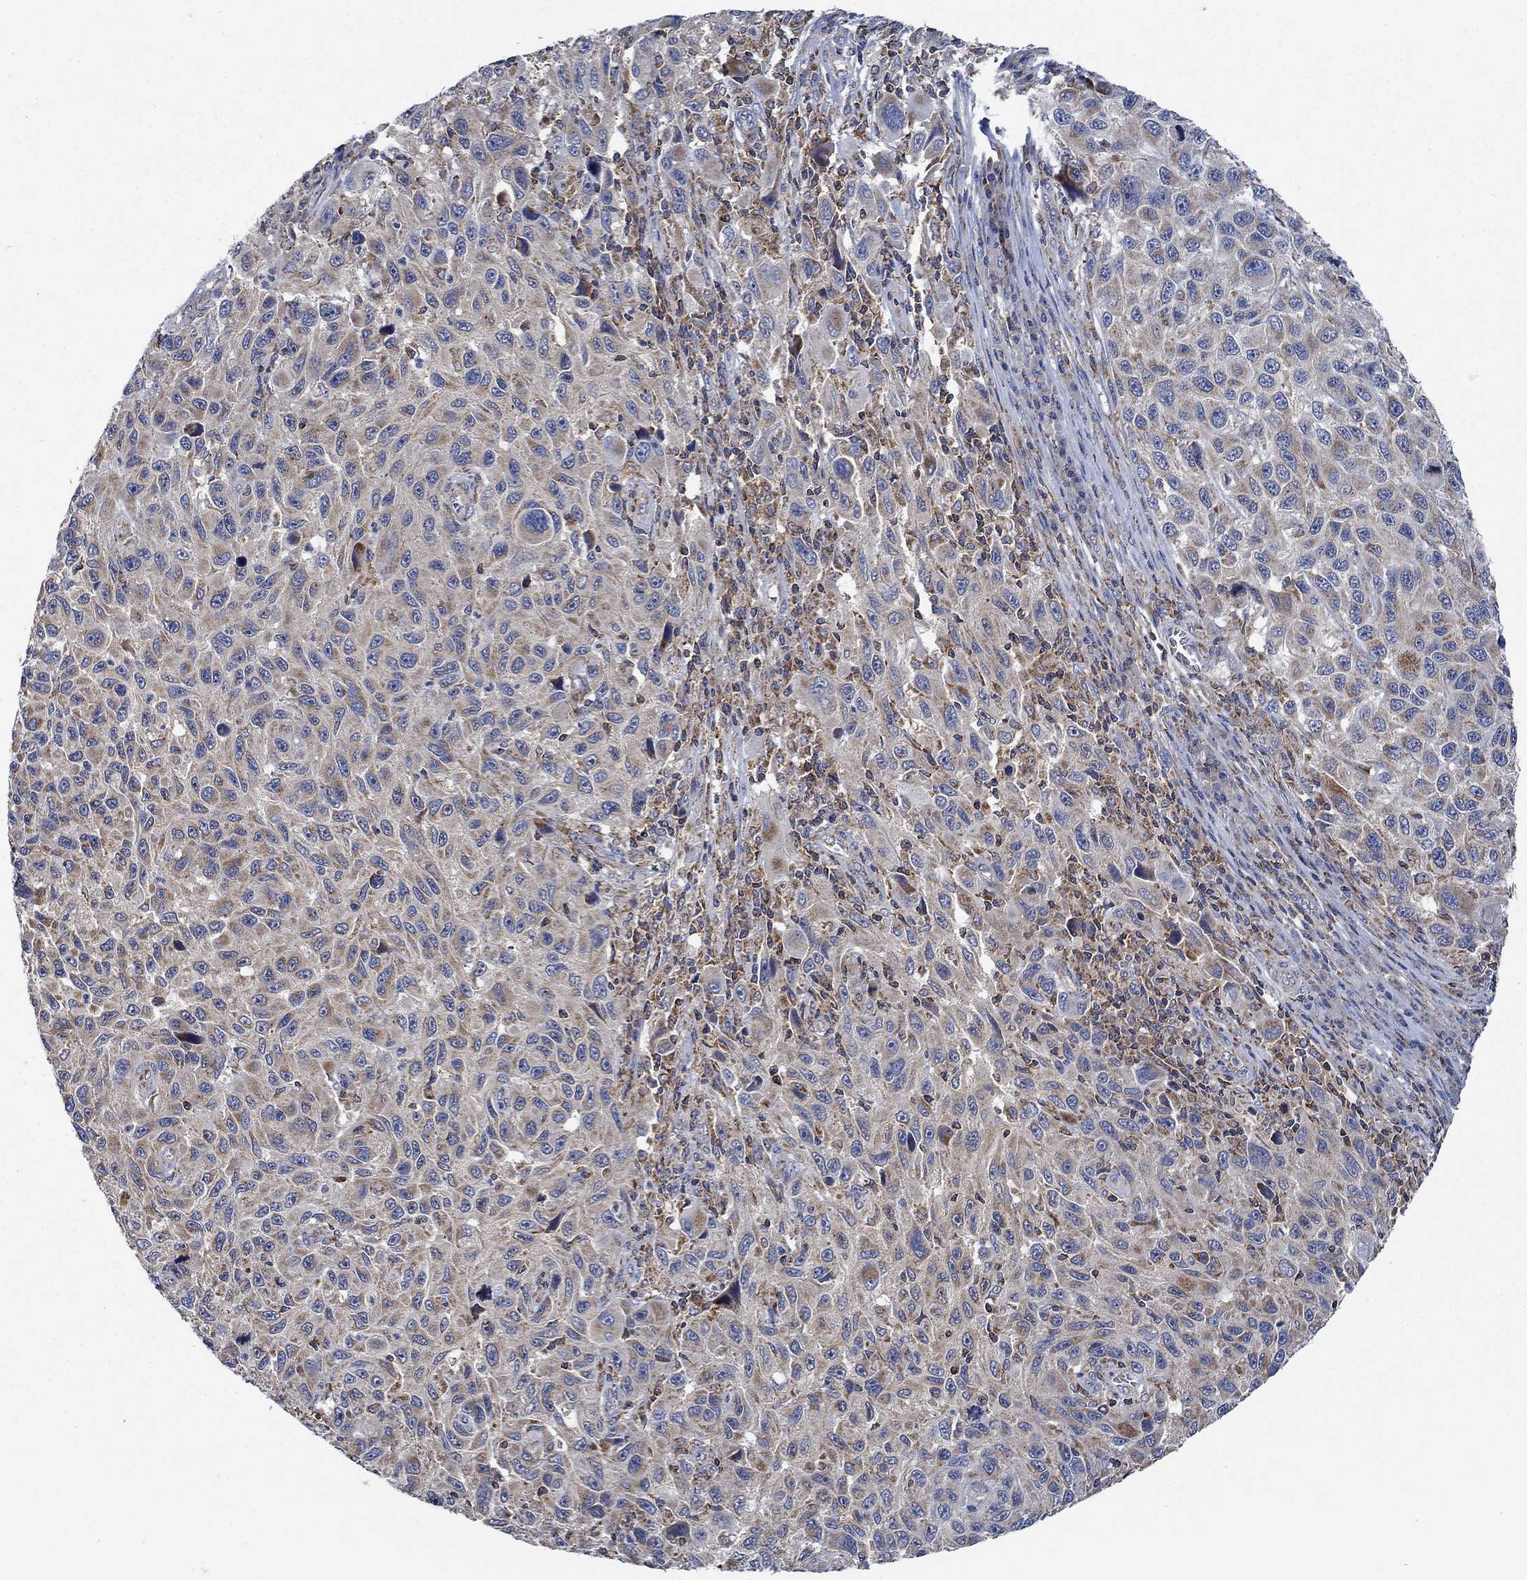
{"staining": {"intensity": "weak", "quantity": ">75%", "location": "cytoplasmic/membranous"}, "tissue": "melanoma", "cell_type": "Tumor cells", "image_type": "cancer", "snomed": [{"axis": "morphology", "description": "Malignant melanoma, NOS"}, {"axis": "topography", "description": "Skin"}], "caption": "Immunohistochemical staining of malignant melanoma demonstrates low levels of weak cytoplasmic/membranous protein staining in about >75% of tumor cells.", "gene": "STXBP6", "patient": {"sex": "male", "age": 53}}